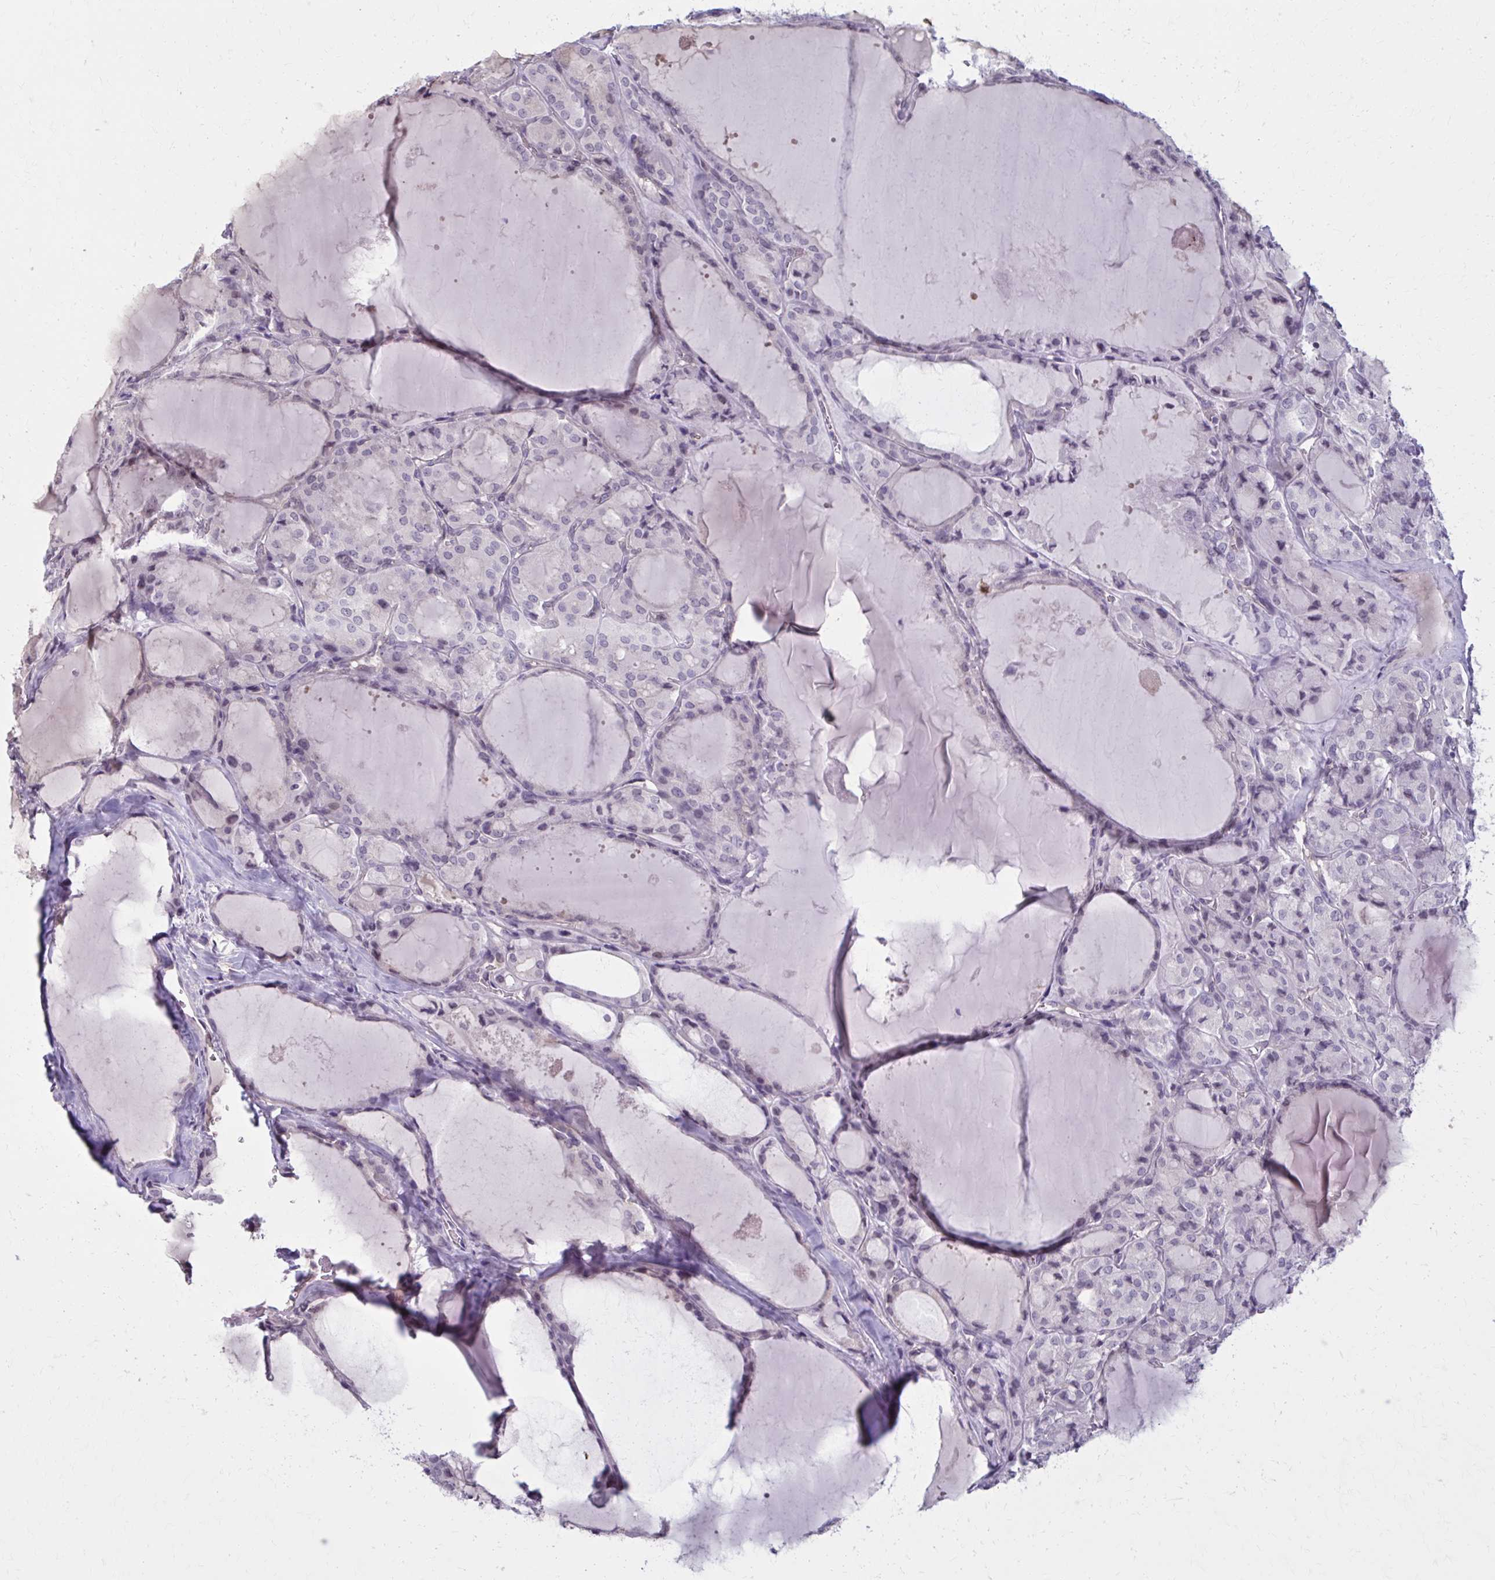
{"staining": {"intensity": "negative", "quantity": "none", "location": "none"}, "tissue": "thyroid cancer", "cell_type": "Tumor cells", "image_type": "cancer", "snomed": [{"axis": "morphology", "description": "Papillary adenocarcinoma, NOS"}, {"axis": "topography", "description": "Thyroid gland"}], "caption": "Thyroid cancer (papillary adenocarcinoma) stained for a protein using IHC displays no positivity tumor cells.", "gene": "NUMBL", "patient": {"sex": "male", "age": 87}}